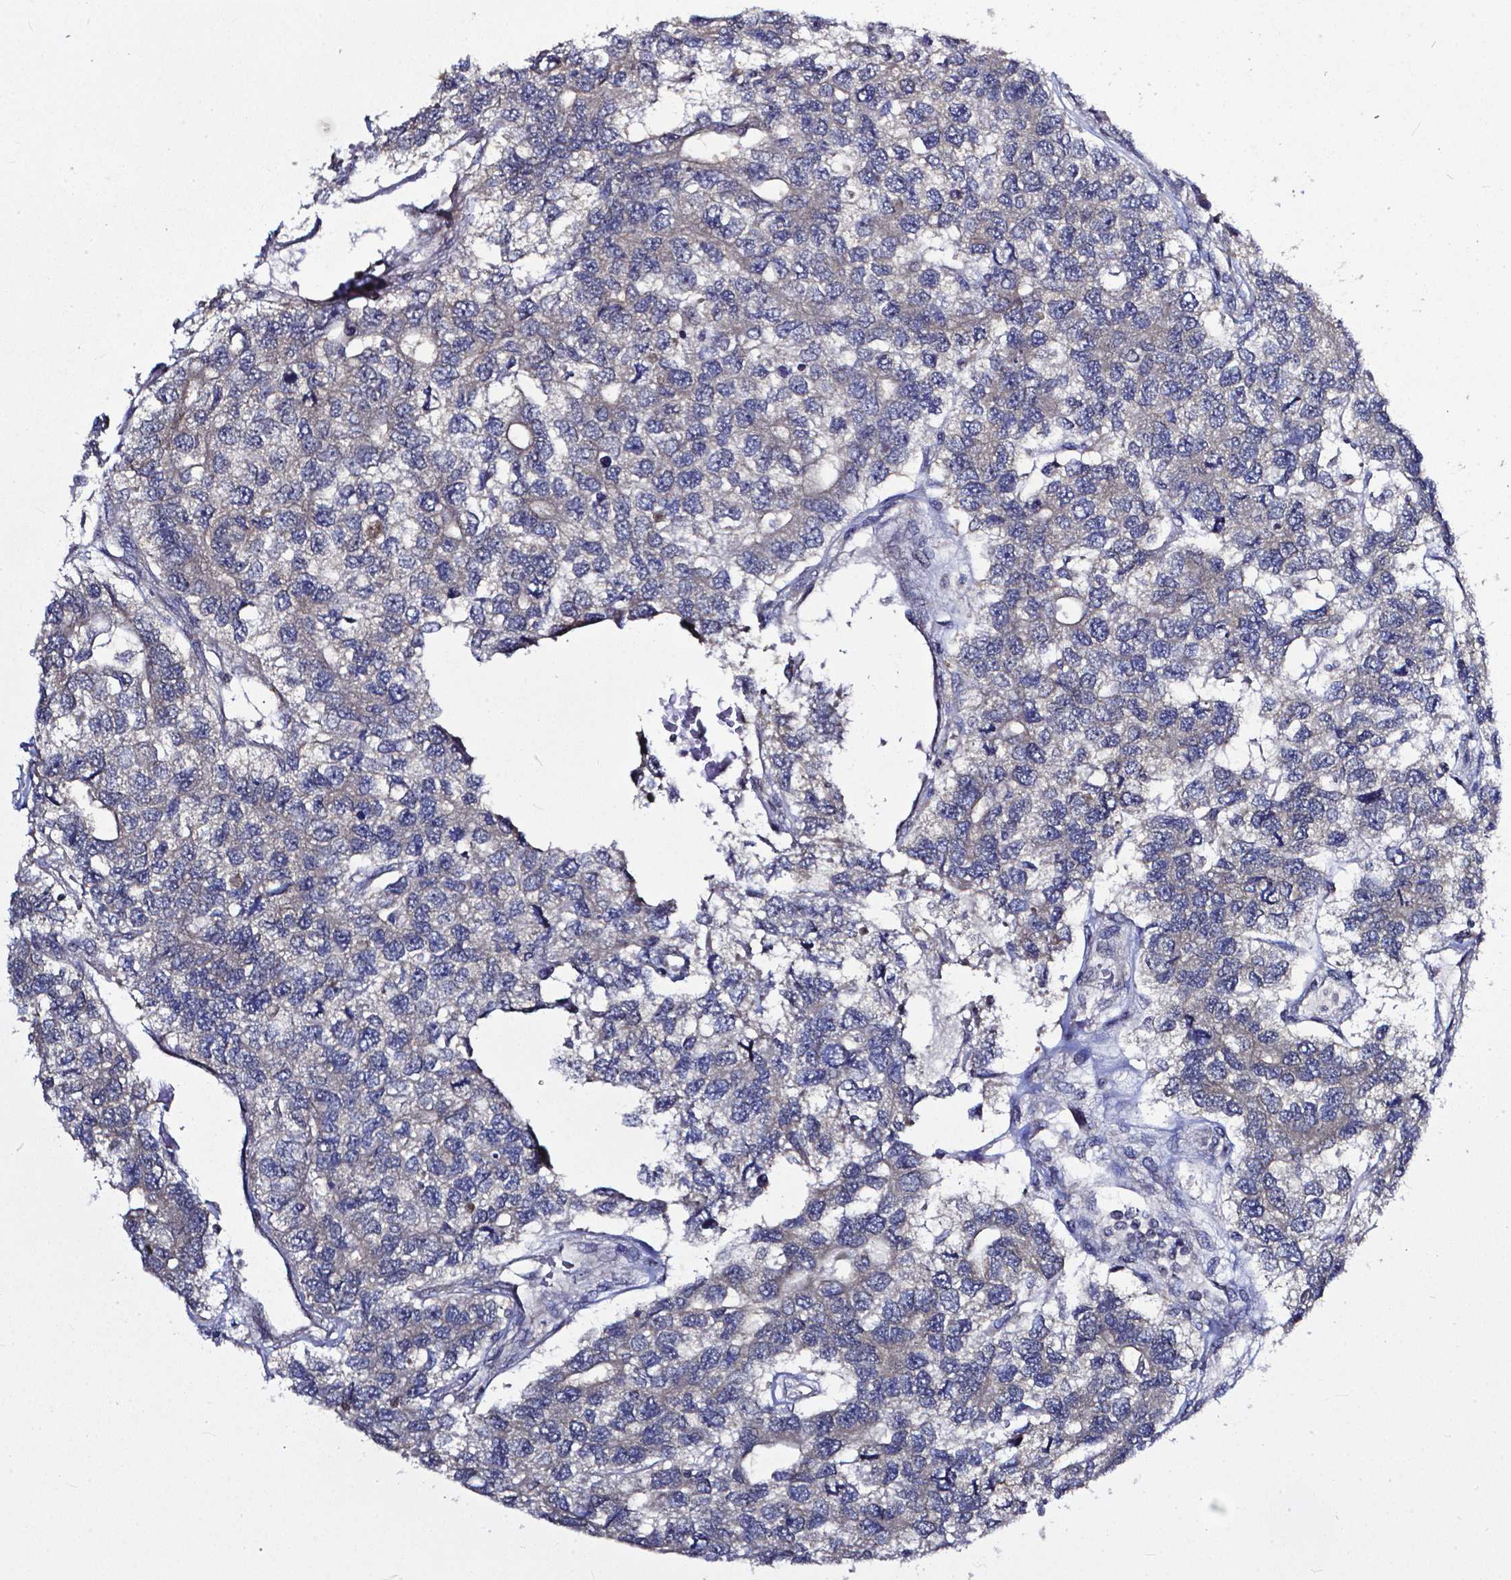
{"staining": {"intensity": "negative", "quantity": "none", "location": "none"}, "tissue": "testis cancer", "cell_type": "Tumor cells", "image_type": "cancer", "snomed": [{"axis": "morphology", "description": "Seminoma, NOS"}, {"axis": "topography", "description": "Testis"}], "caption": "Immunohistochemical staining of seminoma (testis) displays no significant staining in tumor cells.", "gene": "OTUB1", "patient": {"sex": "male", "age": 52}}